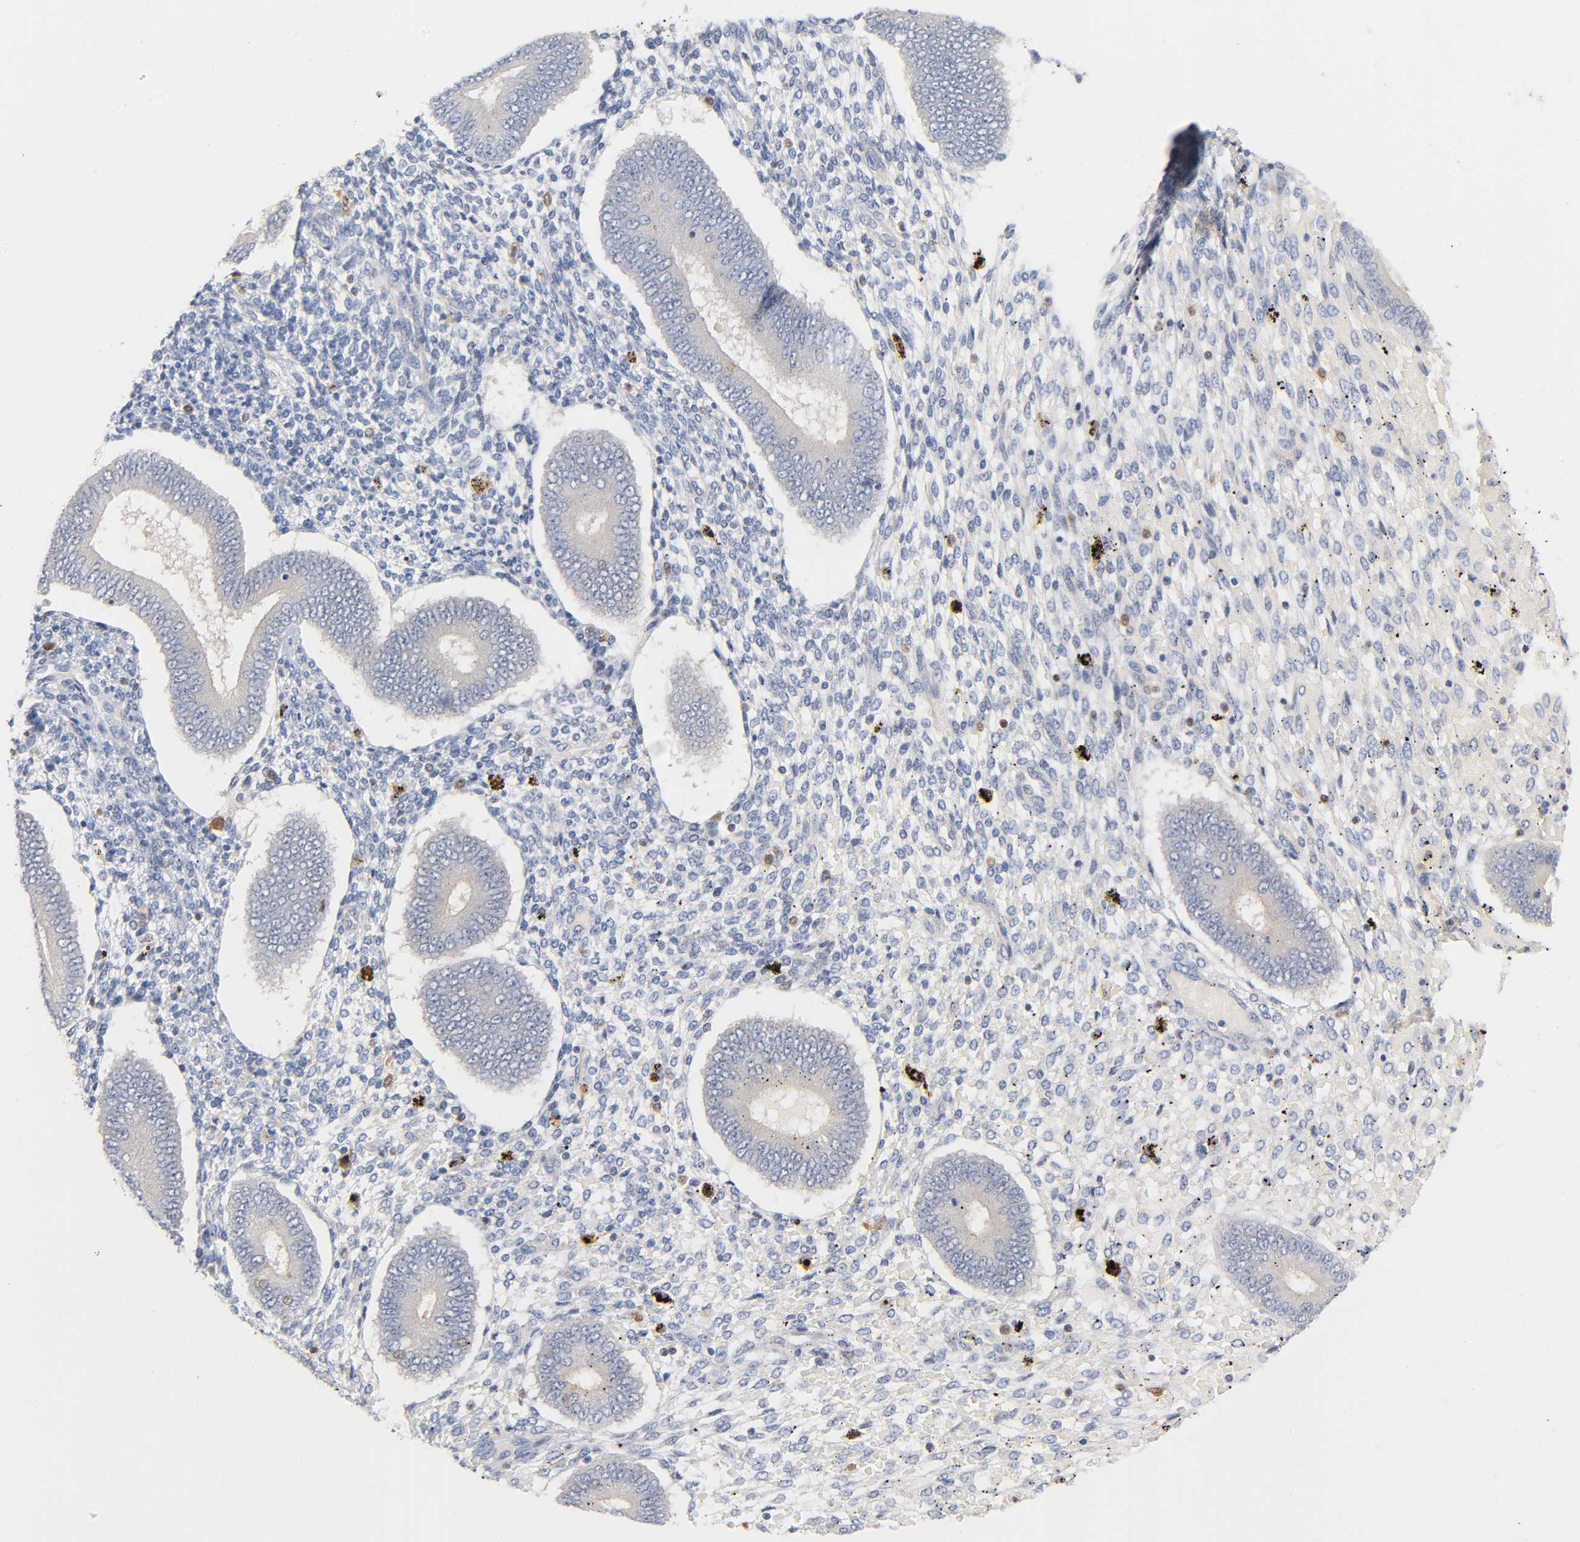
{"staining": {"intensity": "negative", "quantity": "none", "location": "none"}, "tissue": "endometrium", "cell_type": "Cells in endometrial stroma", "image_type": "normal", "snomed": [{"axis": "morphology", "description": "Normal tissue, NOS"}, {"axis": "topography", "description": "Endometrium"}], "caption": "DAB immunohistochemical staining of benign endometrium reveals no significant expression in cells in endometrial stroma.", "gene": "IL18", "patient": {"sex": "female", "age": 42}}